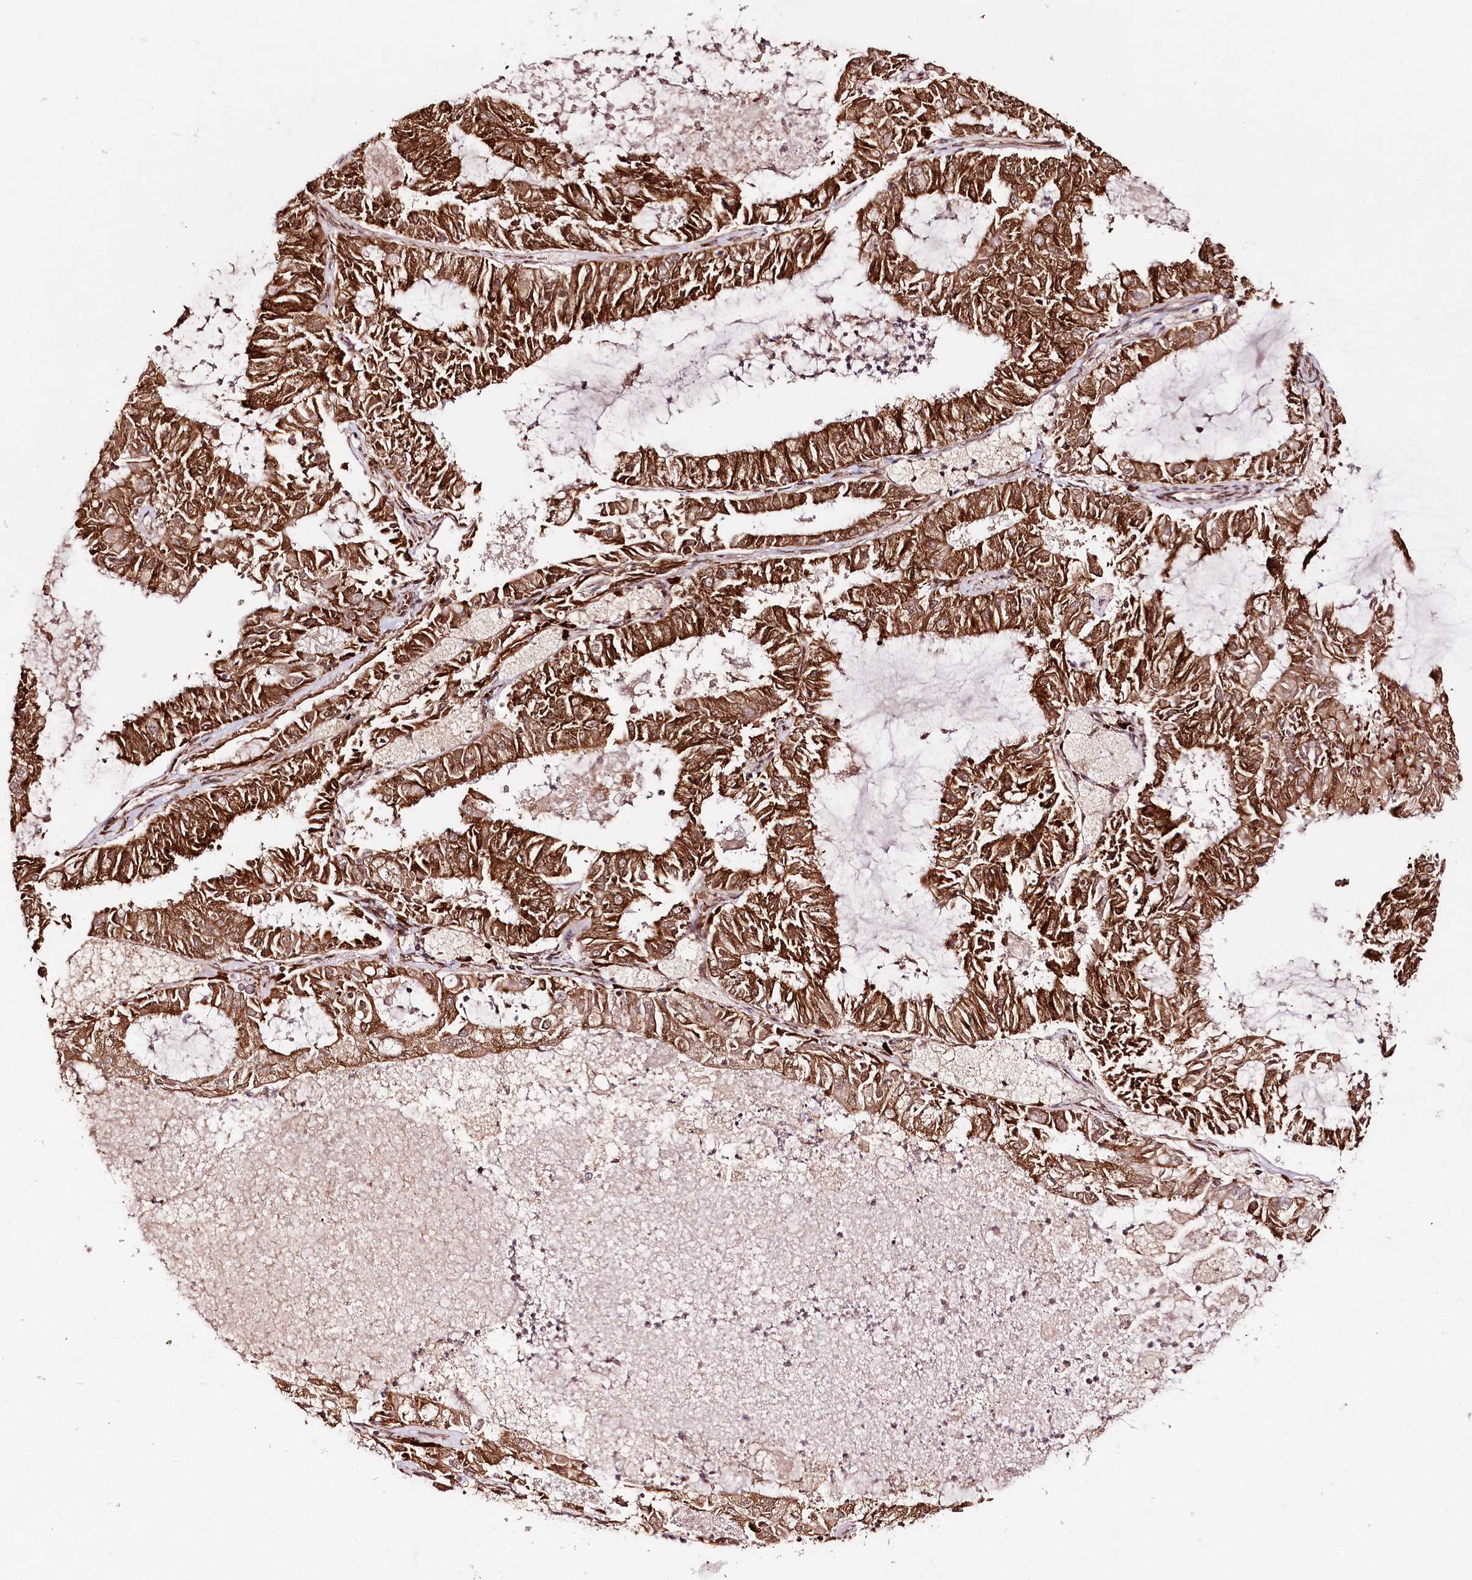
{"staining": {"intensity": "strong", "quantity": ">75%", "location": "cytoplasmic/membranous"}, "tissue": "endometrial cancer", "cell_type": "Tumor cells", "image_type": "cancer", "snomed": [{"axis": "morphology", "description": "Adenocarcinoma, NOS"}, {"axis": "topography", "description": "Endometrium"}], "caption": "A micrograph showing strong cytoplasmic/membranous expression in about >75% of tumor cells in endometrial cancer (adenocarcinoma), as visualized by brown immunohistochemical staining.", "gene": "ENSG00000144785", "patient": {"sex": "female", "age": 57}}